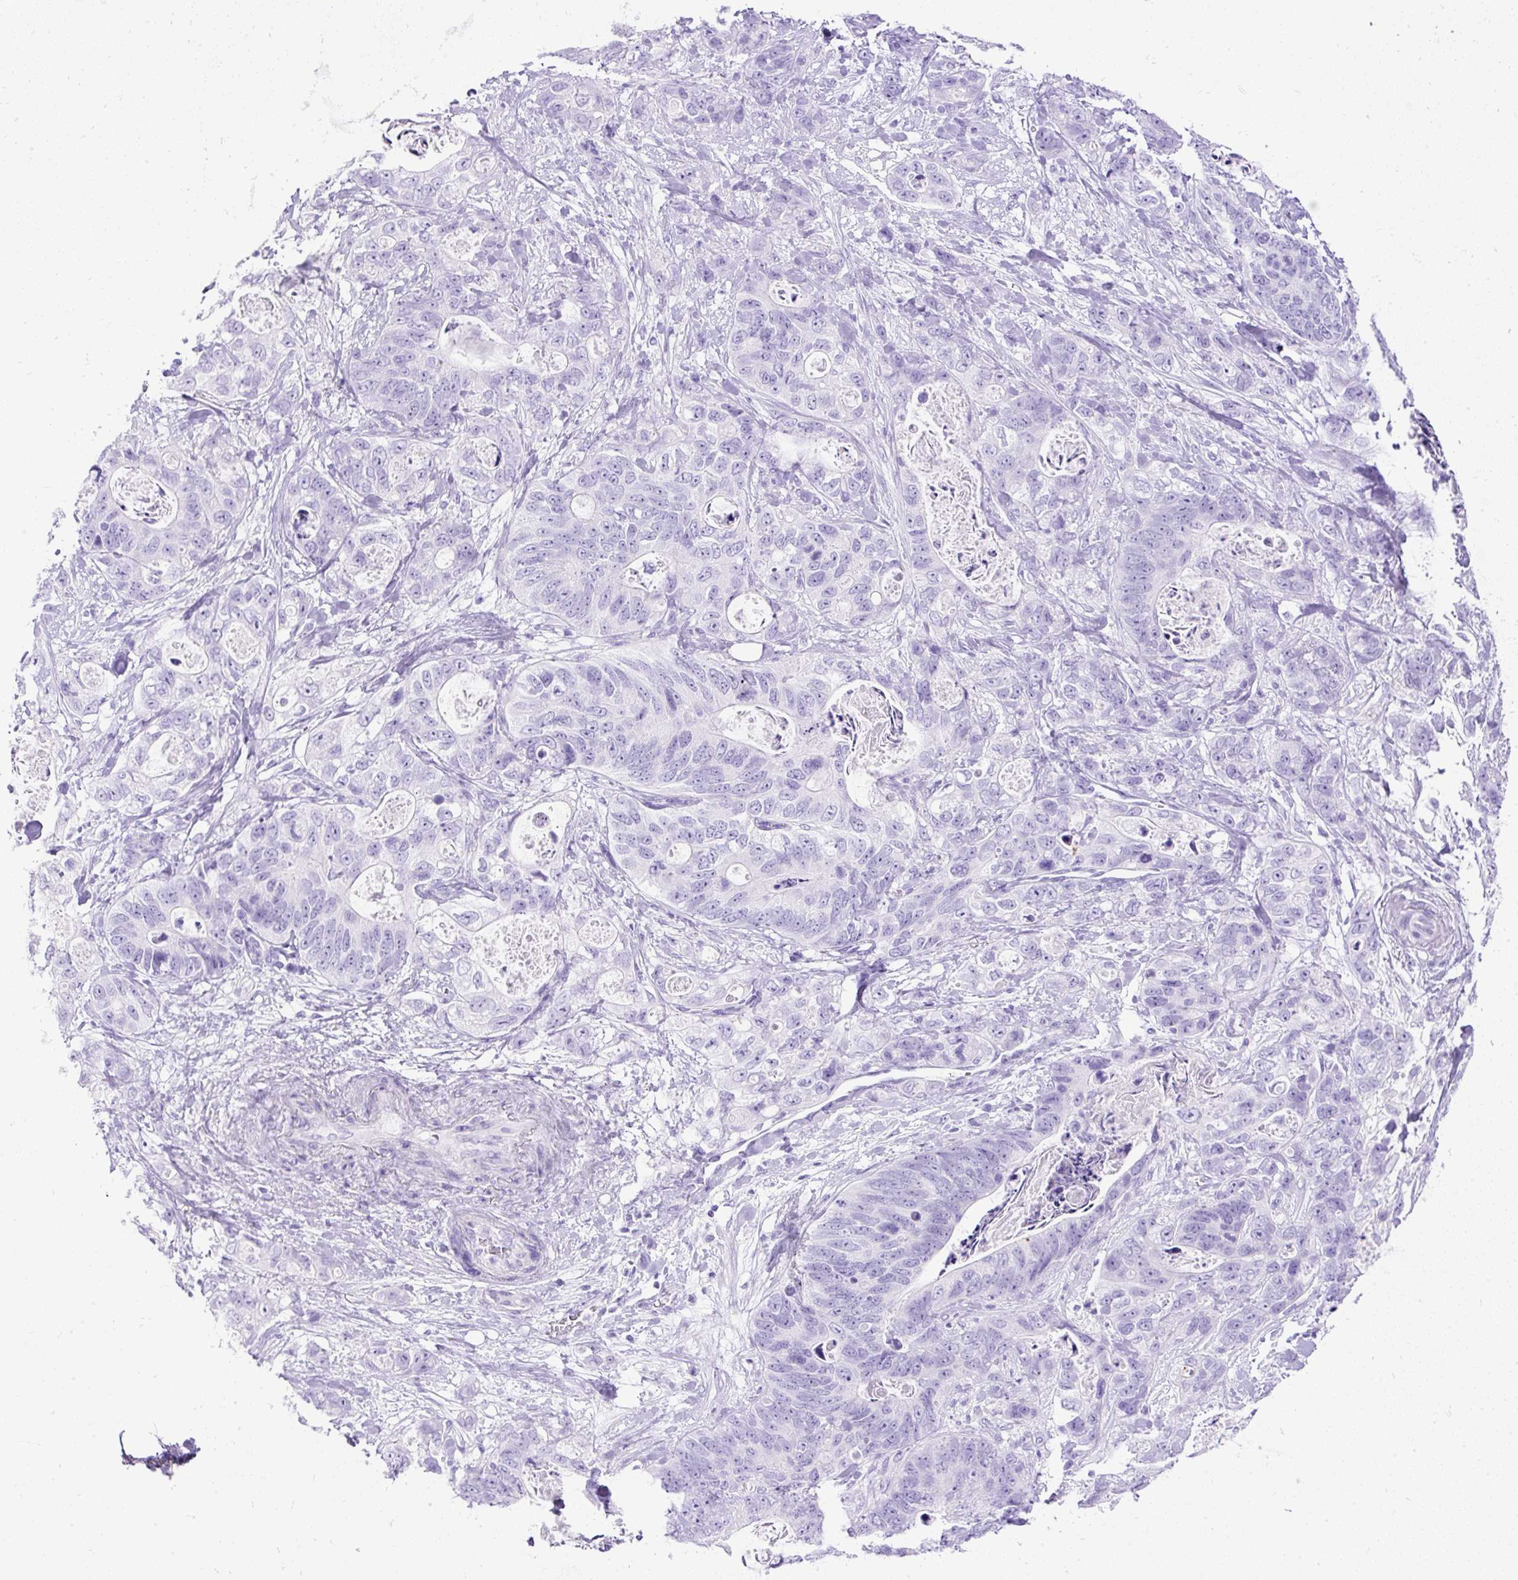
{"staining": {"intensity": "negative", "quantity": "none", "location": "none"}, "tissue": "stomach cancer", "cell_type": "Tumor cells", "image_type": "cancer", "snomed": [{"axis": "morphology", "description": "Normal tissue, NOS"}, {"axis": "morphology", "description": "Adenocarcinoma, NOS"}, {"axis": "topography", "description": "Stomach"}], "caption": "Tumor cells are negative for brown protein staining in stomach cancer (adenocarcinoma).", "gene": "HEY1", "patient": {"sex": "female", "age": 89}}